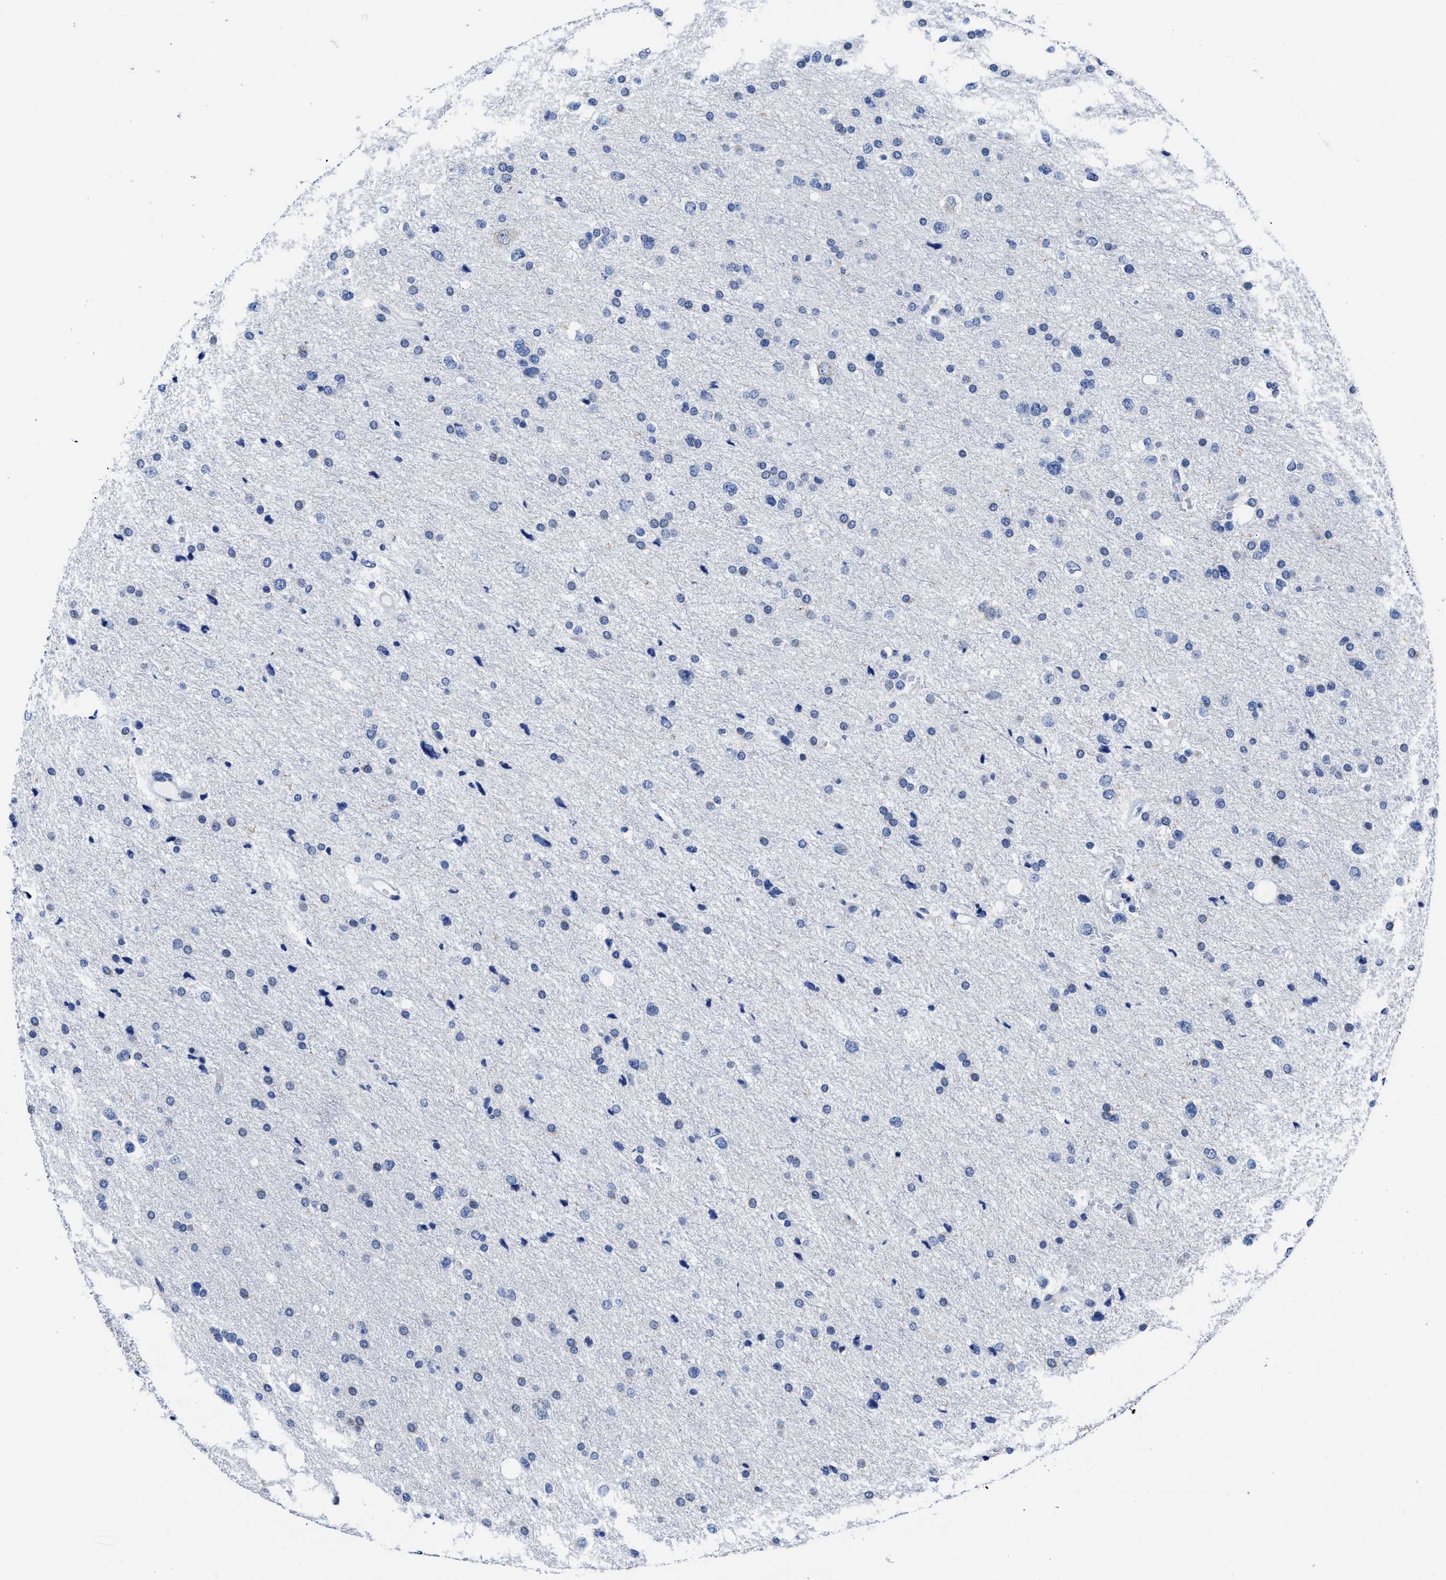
{"staining": {"intensity": "negative", "quantity": "none", "location": "none"}, "tissue": "glioma", "cell_type": "Tumor cells", "image_type": "cancer", "snomed": [{"axis": "morphology", "description": "Glioma, malignant, Low grade"}, {"axis": "topography", "description": "Brain"}], "caption": "The image demonstrates no staining of tumor cells in low-grade glioma (malignant).", "gene": "HOOK1", "patient": {"sex": "female", "age": 37}}